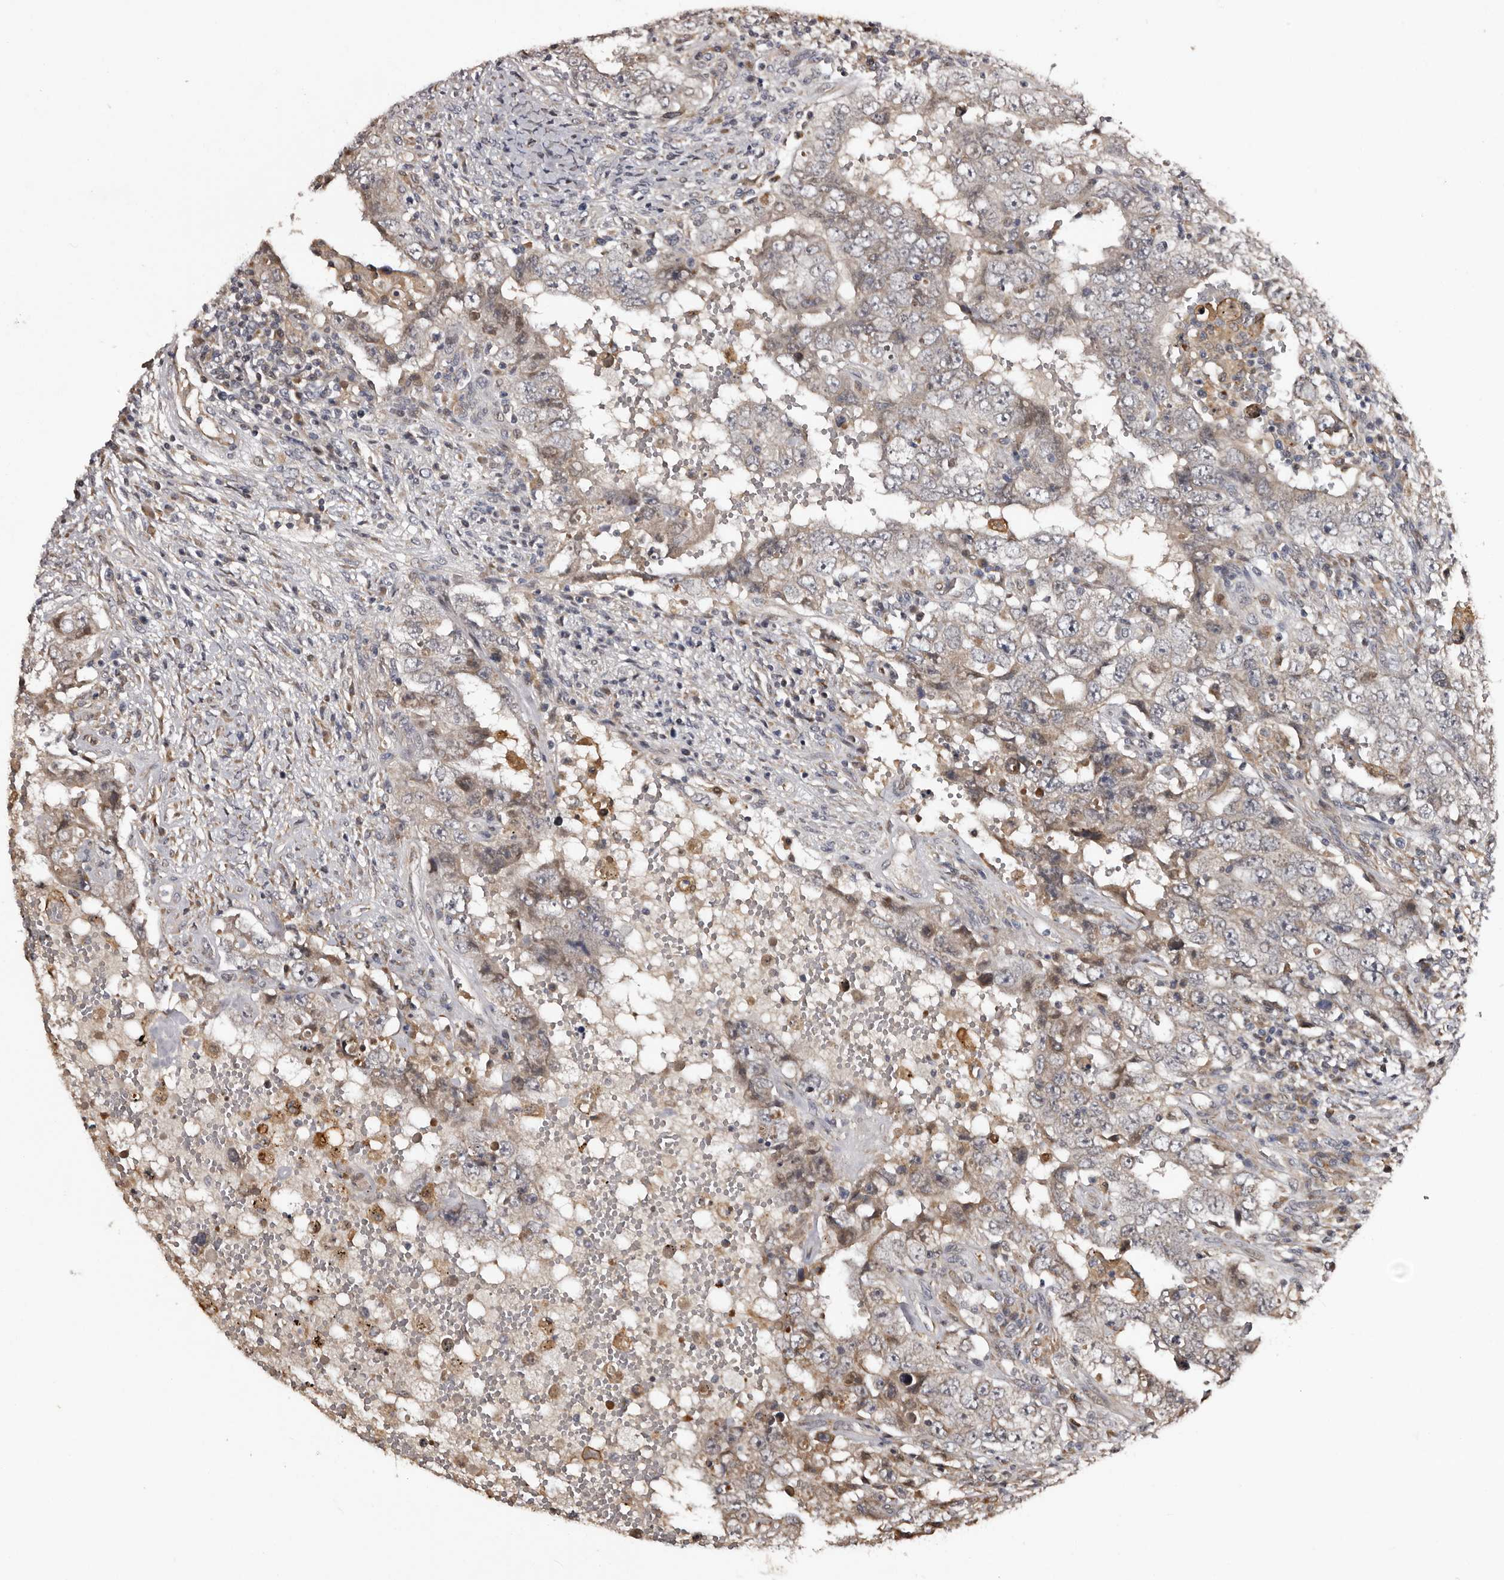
{"staining": {"intensity": "negative", "quantity": "none", "location": "none"}, "tissue": "testis cancer", "cell_type": "Tumor cells", "image_type": "cancer", "snomed": [{"axis": "morphology", "description": "Carcinoma, Embryonal, NOS"}, {"axis": "topography", "description": "Testis"}], "caption": "Histopathology image shows no significant protein staining in tumor cells of testis cancer (embryonal carcinoma).", "gene": "SERTAD4", "patient": {"sex": "male", "age": 26}}